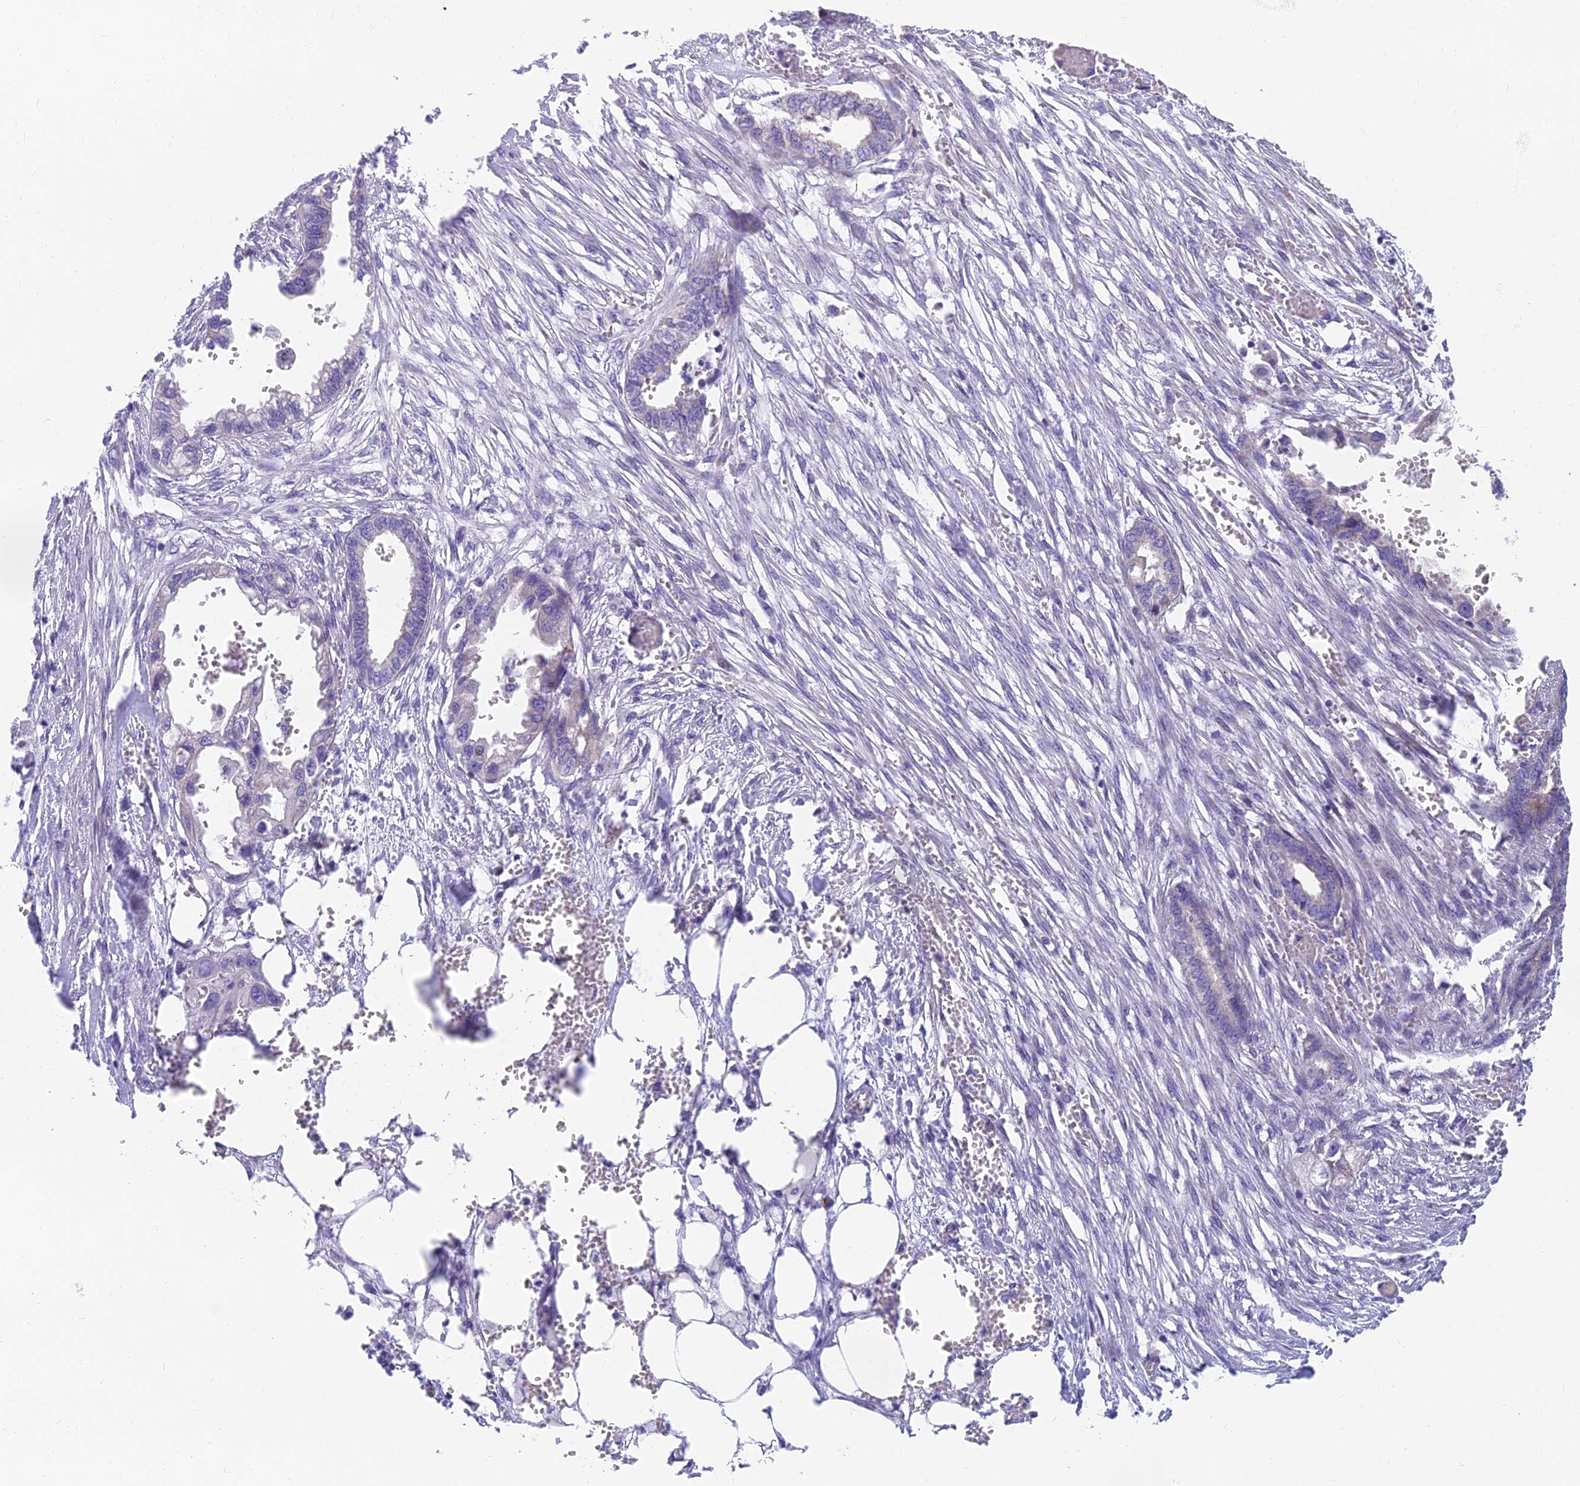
{"staining": {"intensity": "negative", "quantity": "none", "location": "none"}, "tissue": "endometrial cancer", "cell_type": "Tumor cells", "image_type": "cancer", "snomed": [{"axis": "morphology", "description": "Adenocarcinoma, NOS"}, {"axis": "morphology", "description": "Adenocarcinoma, metastatic, NOS"}, {"axis": "topography", "description": "Adipose tissue"}, {"axis": "topography", "description": "Endometrium"}], "caption": "This is a micrograph of immunohistochemistry staining of metastatic adenocarcinoma (endometrial), which shows no expression in tumor cells.", "gene": "MVB12A", "patient": {"sex": "female", "age": 67}}